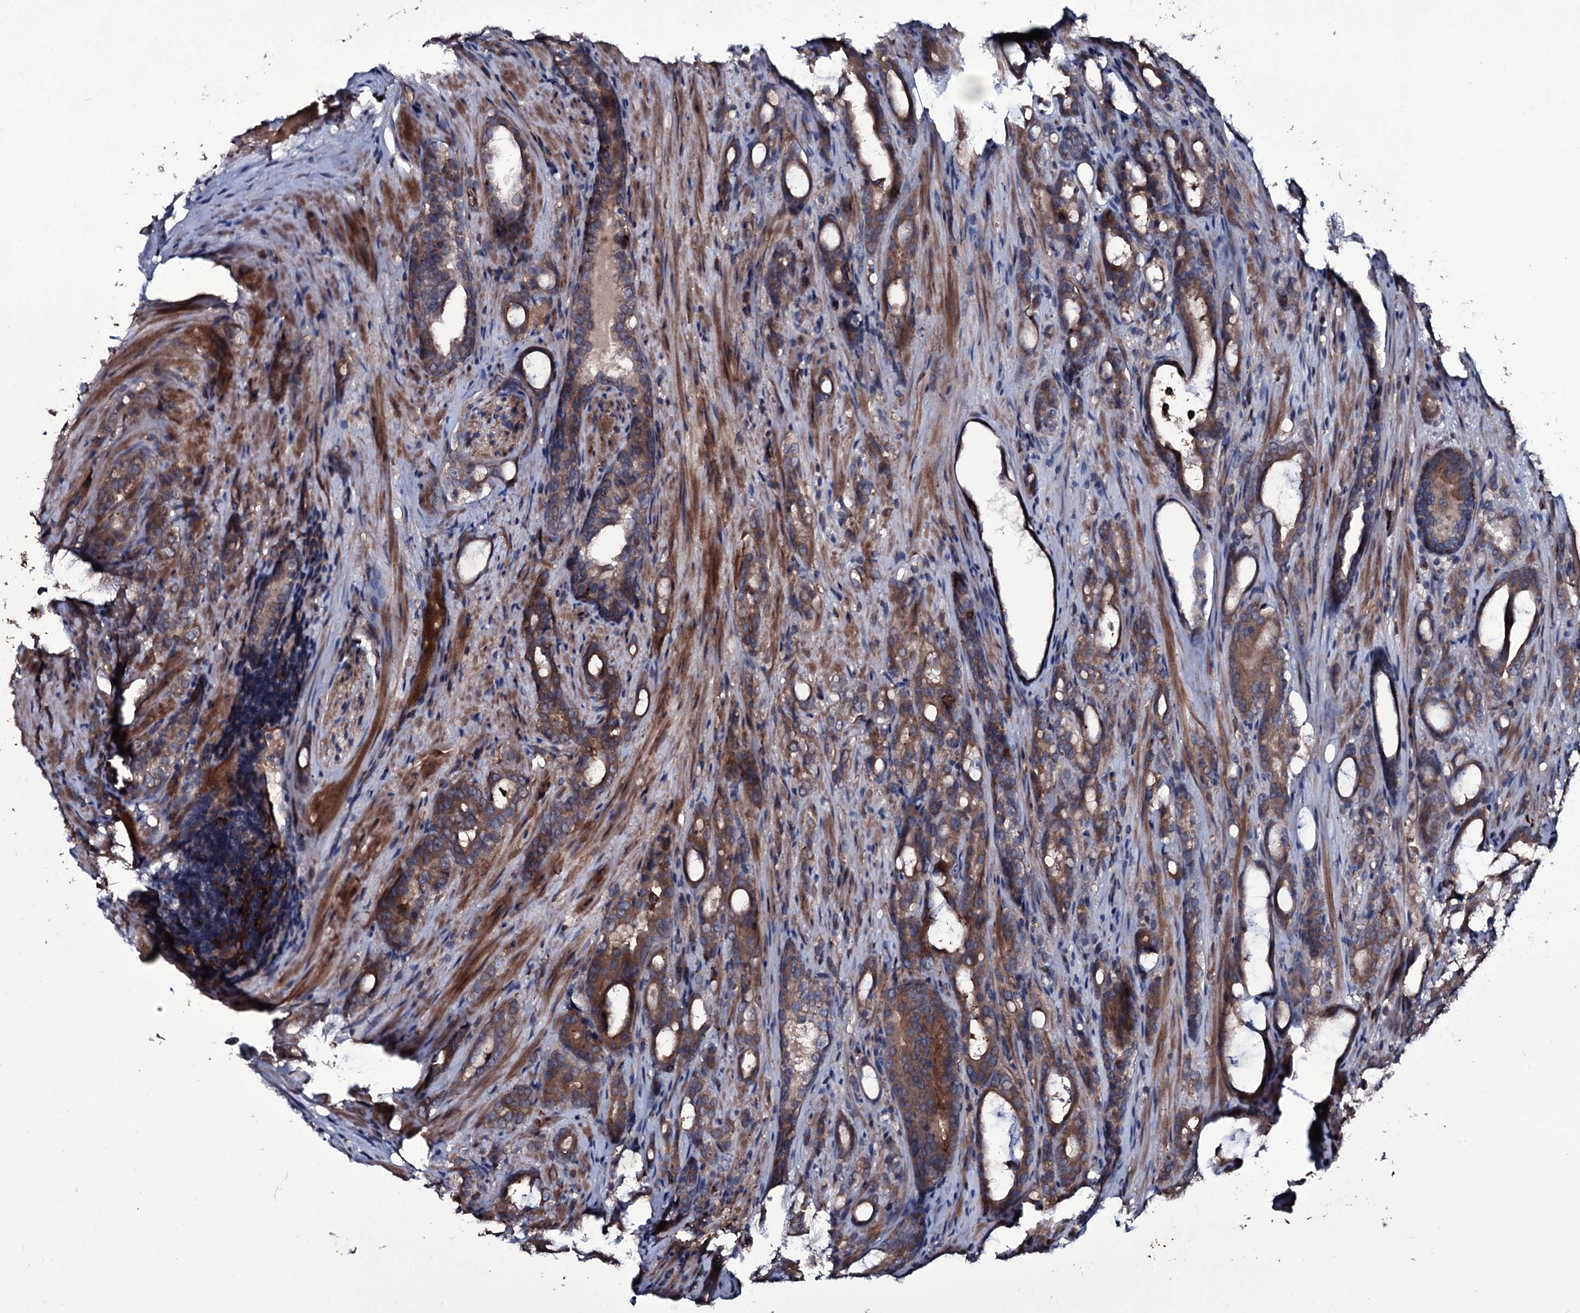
{"staining": {"intensity": "moderate", "quantity": ">75%", "location": "cytoplasmic/membranous"}, "tissue": "prostate cancer", "cell_type": "Tumor cells", "image_type": "cancer", "snomed": [{"axis": "morphology", "description": "Adenocarcinoma, High grade"}, {"axis": "topography", "description": "Prostate"}], "caption": "IHC histopathology image of human adenocarcinoma (high-grade) (prostate) stained for a protein (brown), which displays medium levels of moderate cytoplasmic/membranous positivity in about >75% of tumor cells.", "gene": "ZSWIM8", "patient": {"sex": "male", "age": 72}}